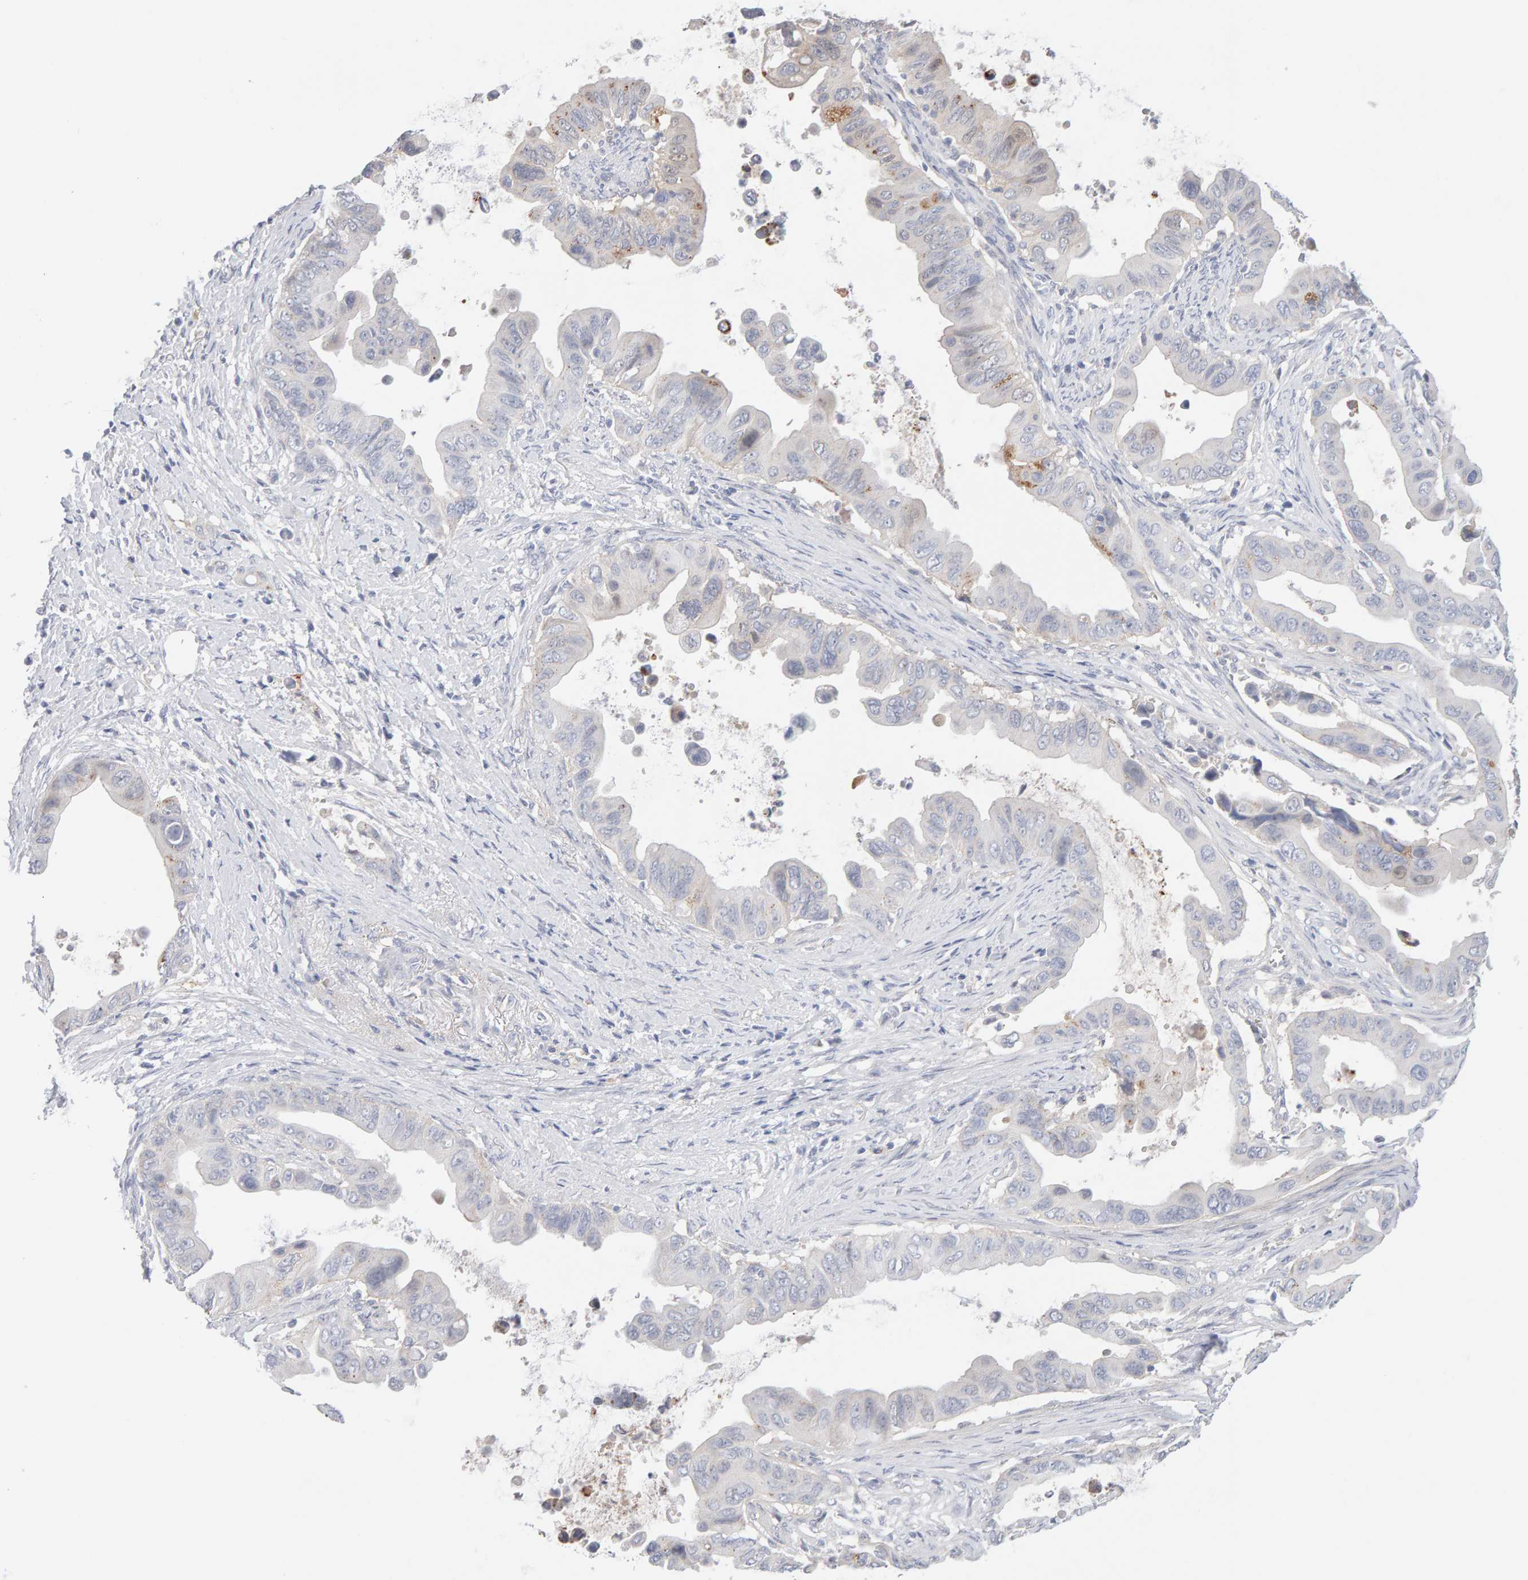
{"staining": {"intensity": "weak", "quantity": "<25%", "location": "cytoplasmic/membranous"}, "tissue": "pancreatic cancer", "cell_type": "Tumor cells", "image_type": "cancer", "snomed": [{"axis": "morphology", "description": "Adenocarcinoma, NOS"}, {"axis": "topography", "description": "Pancreas"}], "caption": "Immunohistochemistry (IHC) of pancreatic cancer (adenocarcinoma) reveals no staining in tumor cells.", "gene": "METRNL", "patient": {"sex": "female", "age": 72}}